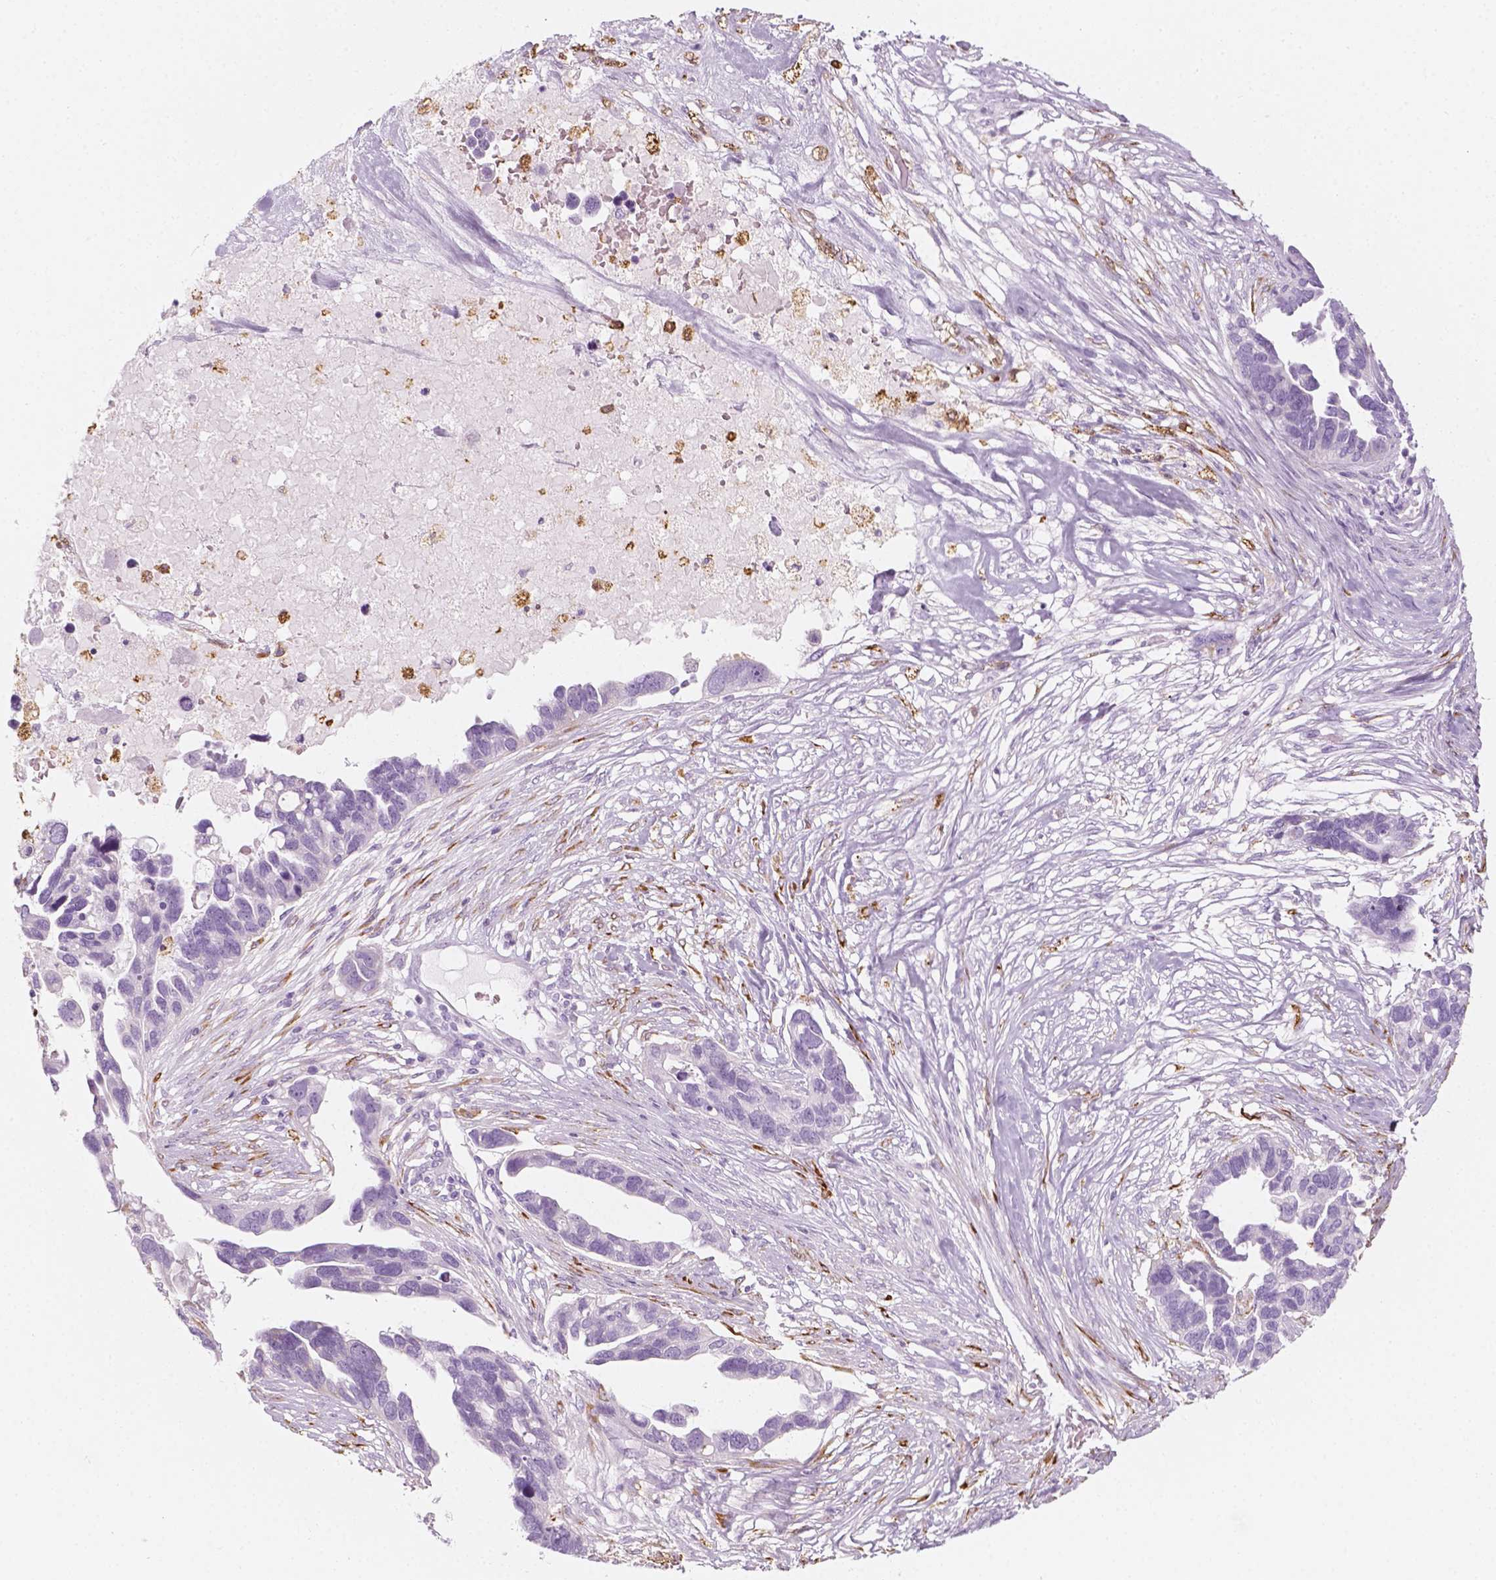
{"staining": {"intensity": "negative", "quantity": "none", "location": "none"}, "tissue": "ovarian cancer", "cell_type": "Tumor cells", "image_type": "cancer", "snomed": [{"axis": "morphology", "description": "Cystadenocarcinoma, serous, NOS"}, {"axis": "topography", "description": "Ovary"}], "caption": "This is an immunohistochemistry micrograph of human ovarian serous cystadenocarcinoma. There is no expression in tumor cells.", "gene": "CES1", "patient": {"sex": "female", "age": 54}}